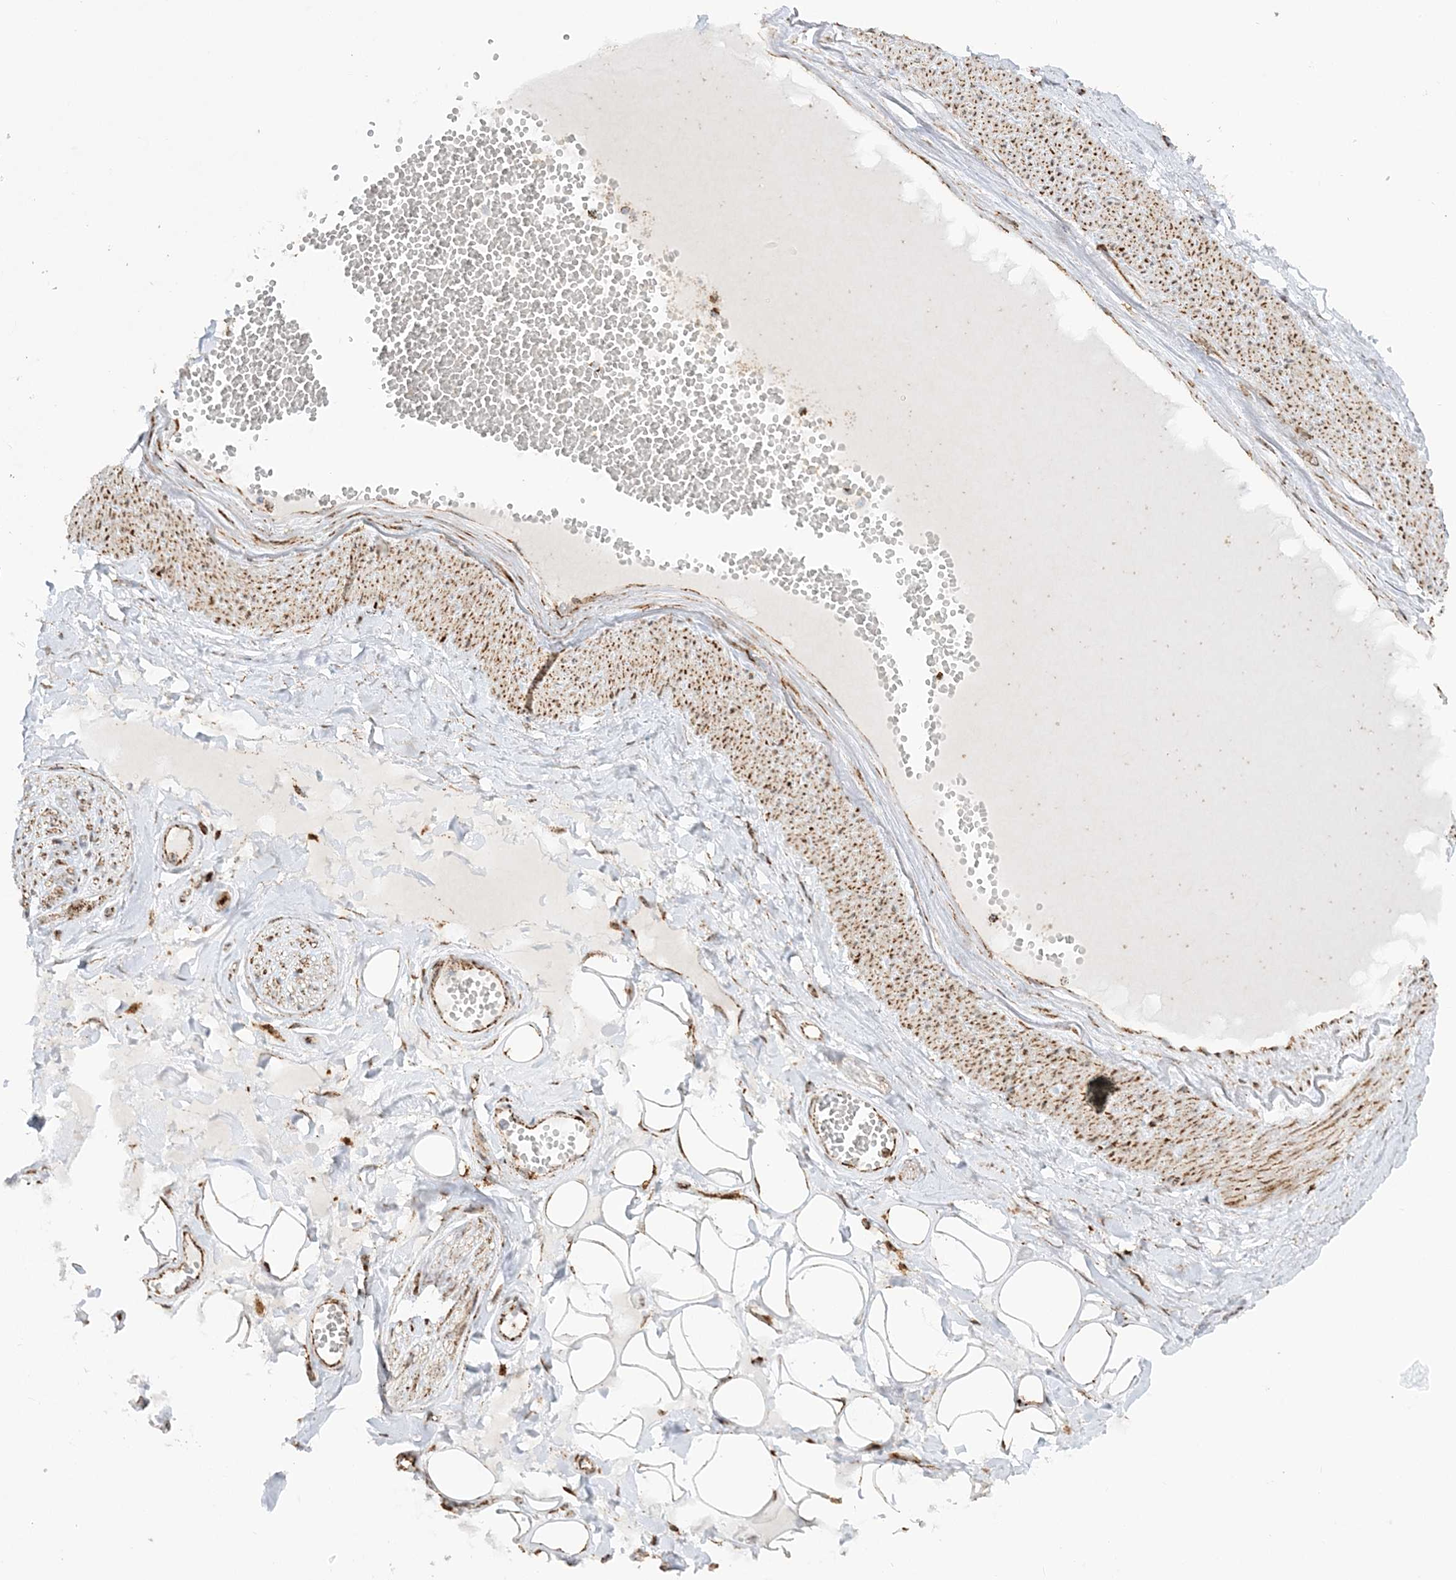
{"staining": {"intensity": "moderate", "quantity": ">75%", "location": "cytoplasmic/membranous"}, "tissue": "adipose tissue", "cell_type": "Adipocytes", "image_type": "normal", "snomed": [{"axis": "morphology", "description": "Normal tissue, NOS"}, {"axis": "morphology", "description": "Inflammation, NOS"}, {"axis": "topography", "description": "Salivary gland"}, {"axis": "topography", "description": "Peripheral nerve tissue"}], "caption": "The immunohistochemical stain labels moderate cytoplasmic/membranous positivity in adipocytes of normal adipose tissue. The staining was performed using DAB (3,3'-diaminobenzidine), with brown indicating positive protein expression. Nuclei are stained blue with hematoxylin.", "gene": "CRY2", "patient": {"sex": "female", "age": 75}}